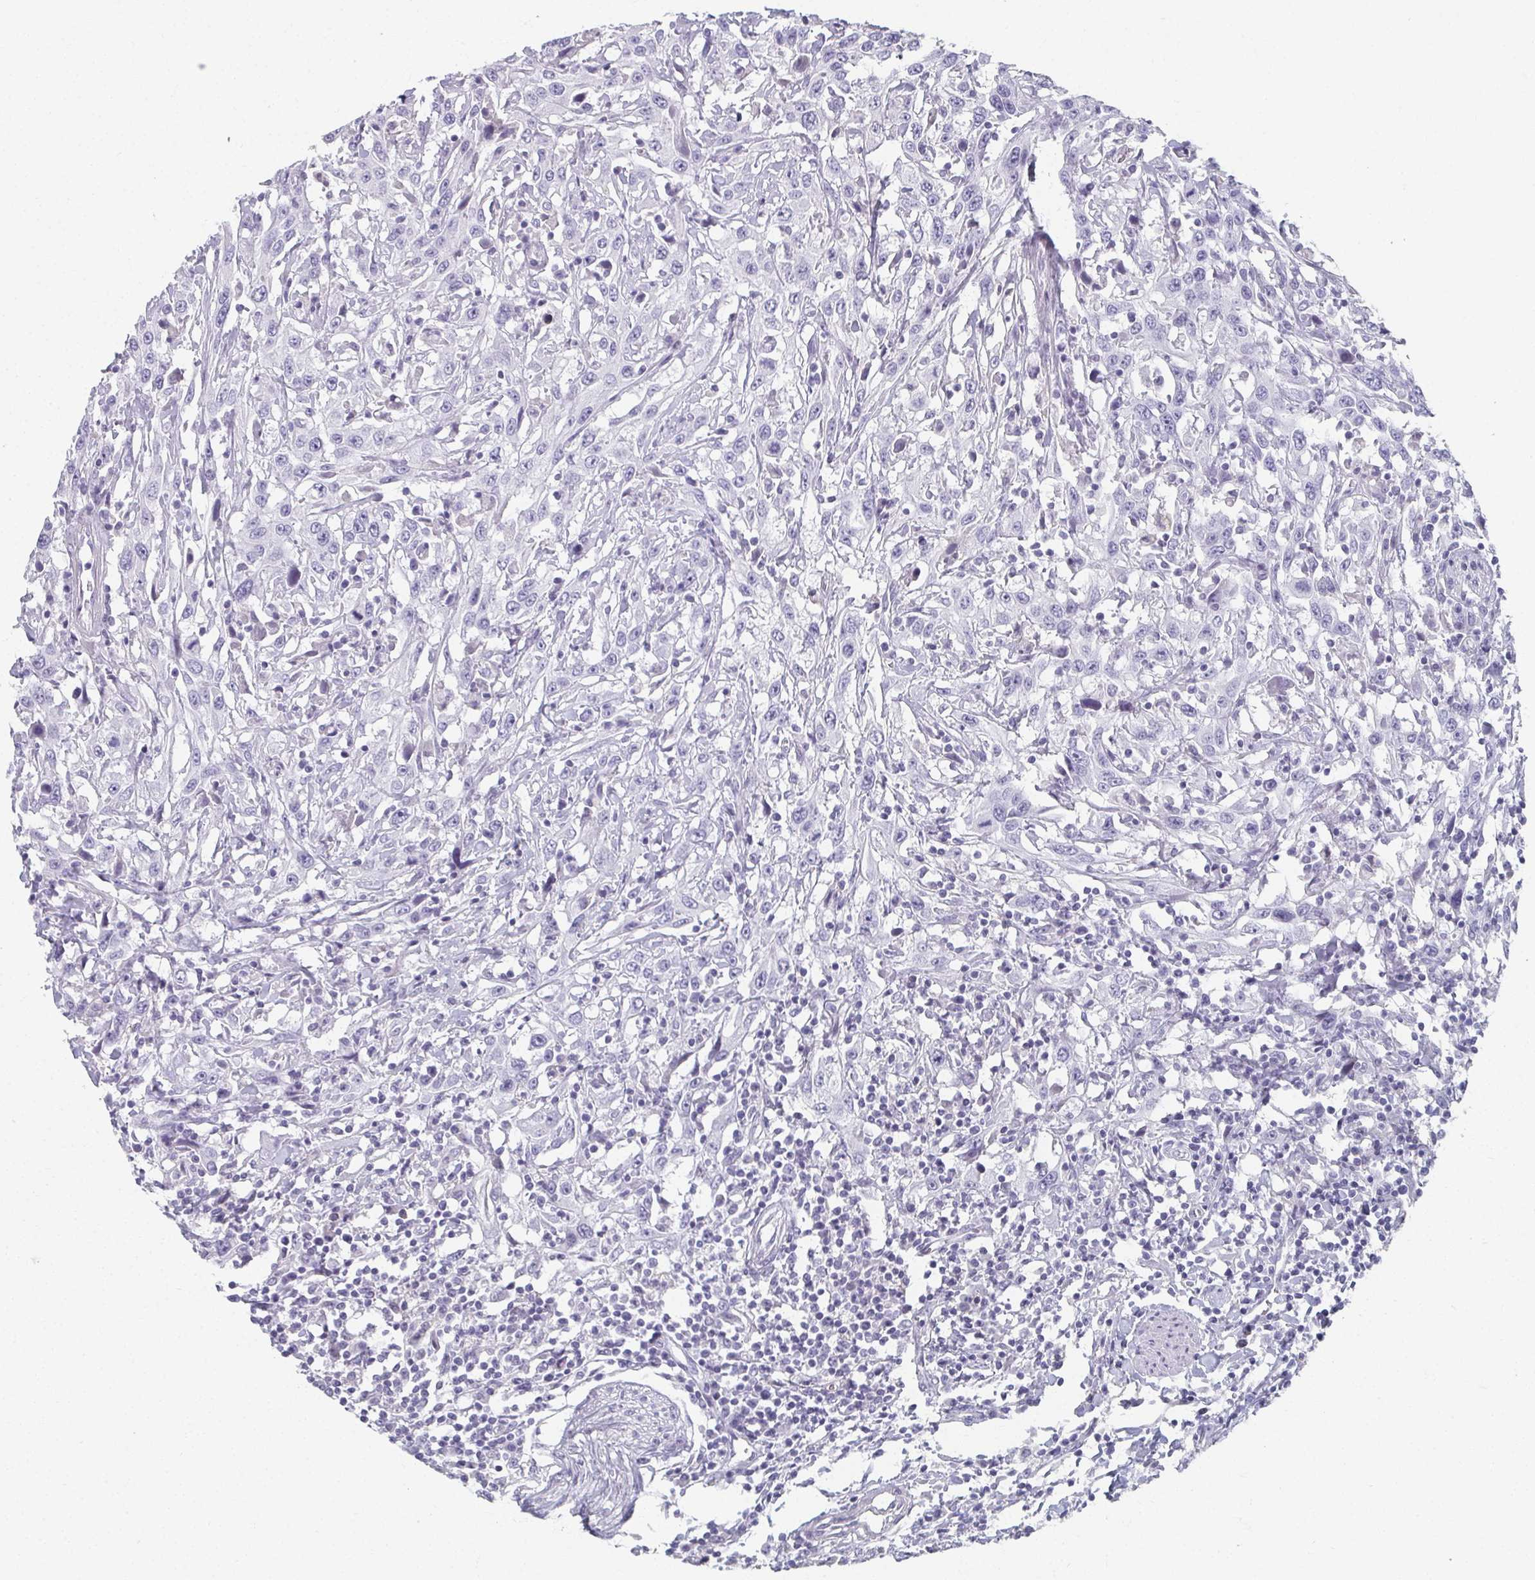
{"staining": {"intensity": "negative", "quantity": "none", "location": "none"}, "tissue": "urothelial cancer", "cell_type": "Tumor cells", "image_type": "cancer", "snomed": [{"axis": "morphology", "description": "Urothelial carcinoma, High grade"}, {"axis": "topography", "description": "Urinary bladder"}], "caption": "The photomicrograph reveals no significant expression in tumor cells of high-grade urothelial carcinoma. Brightfield microscopy of immunohistochemistry stained with DAB (3,3'-diaminobenzidine) (brown) and hematoxylin (blue), captured at high magnification.", "gene": "CAMKV", "patient": {"sex": "male", "age": 61}}